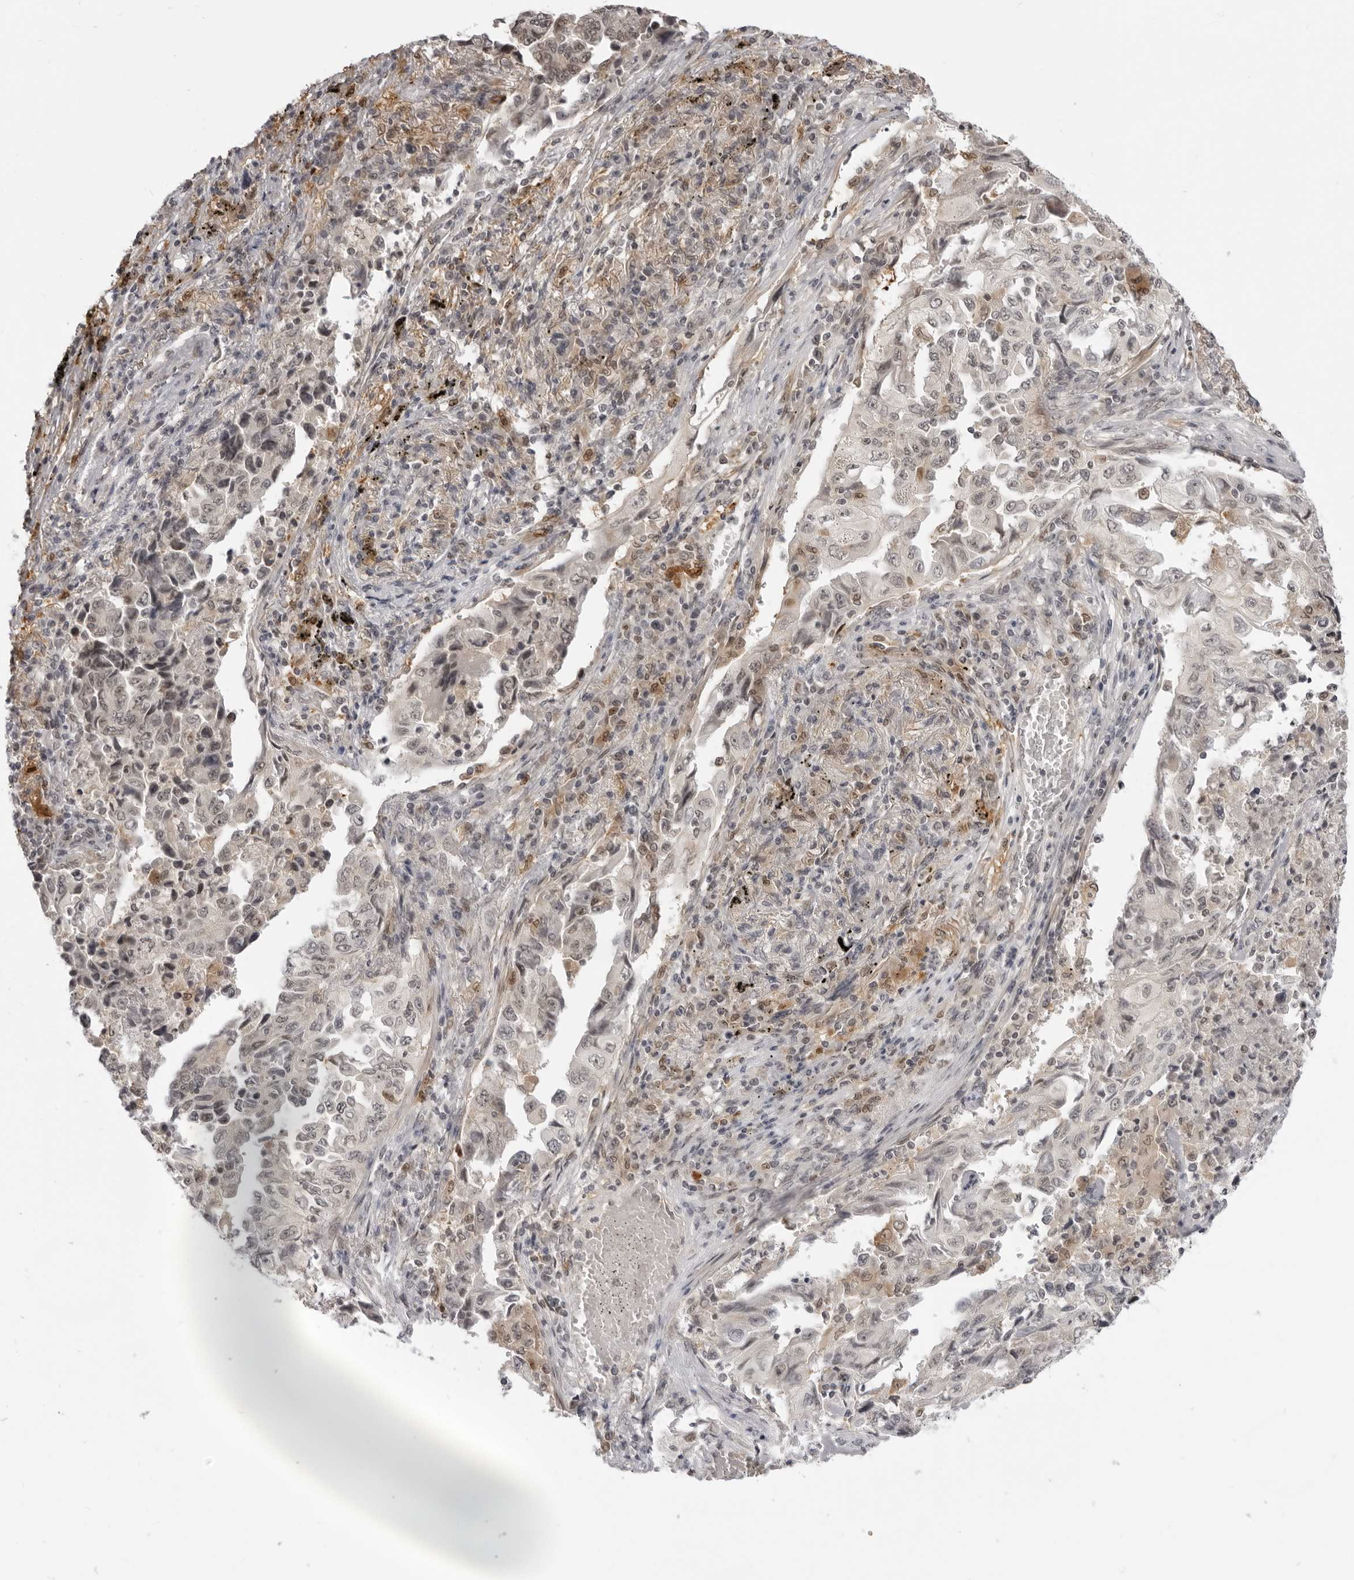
{"staining": {"intensity": "weak", "quantity": "25%-75%", "location": "nuclear"}, "tissue": "lung cancer", "cell_type": "Tumor cells", "image_type": "cancer", "snomed": [{"axis": "morphology", "description": "Adenocarcinoma, NOS"}, {"axis": "topography", "description": "Lung"}], "caption": "Lung adenocarcinoma tissue shows weak nuclear staining in about 25%-75% of tumor cells", "gene": "SRGAP2", "patient": {"sex": "female", "age": 51}}